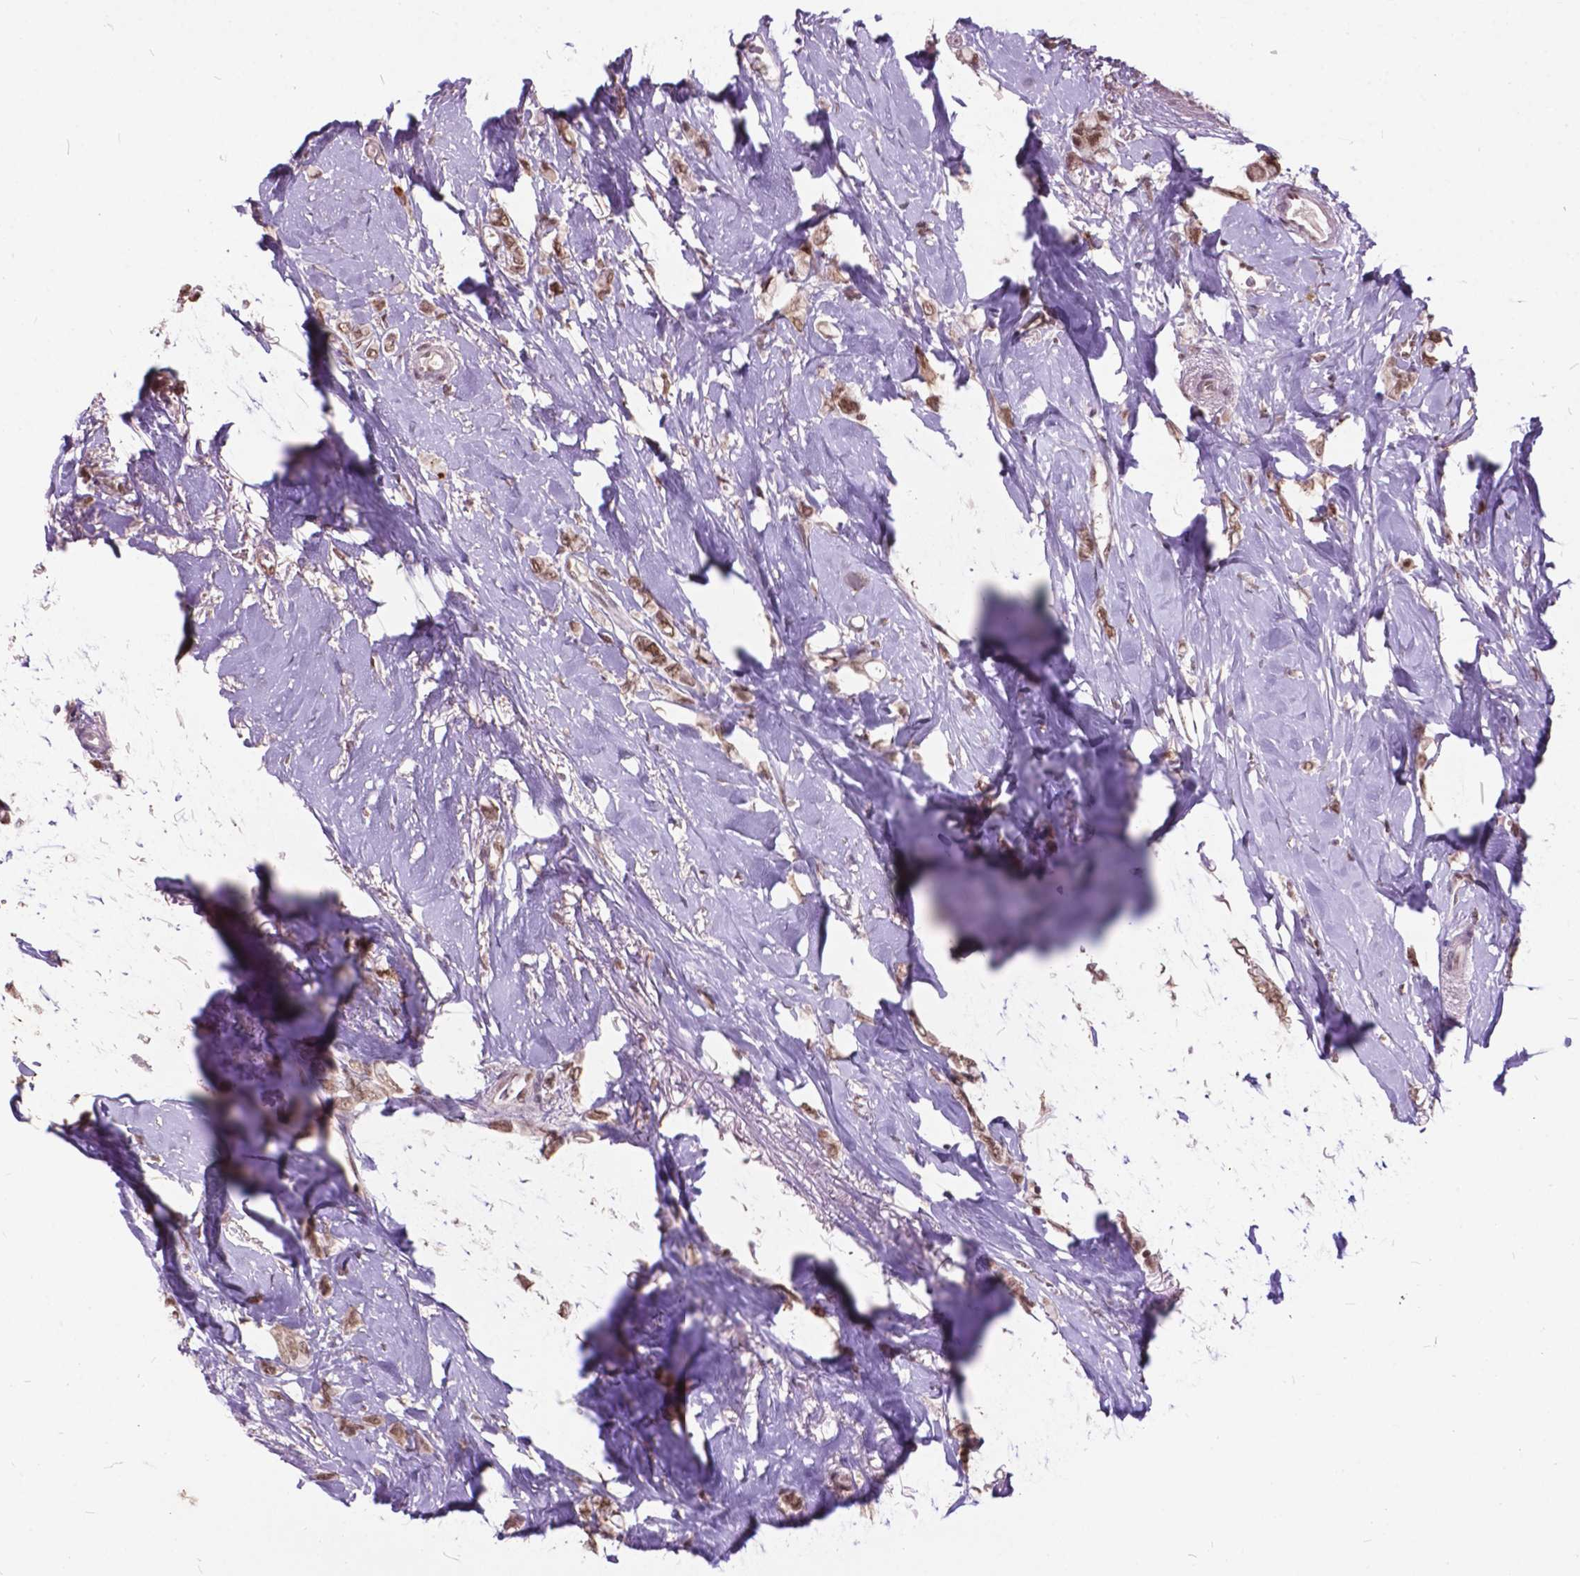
{"staining": {"intensity": "moderate", "quantity": ">75%", "location": "cytoplasmic/membranous,nuclear"}, "tissue": "breast cancer", "cell_type": "Tumor cells", "image_type": "cancer", "snomed": [{"axis": "morphology", "description": "Lobular carcinoma"}, {"axis": "topography", "description": "Breast"}], "caption": "Tumor cells show moderate cytoplasmic/membranous and nuclear expression in about >75% of cells in breast lobular carcinoma.", "gene": "MSH2", "patient": {"sex": "female", "age": 66}}